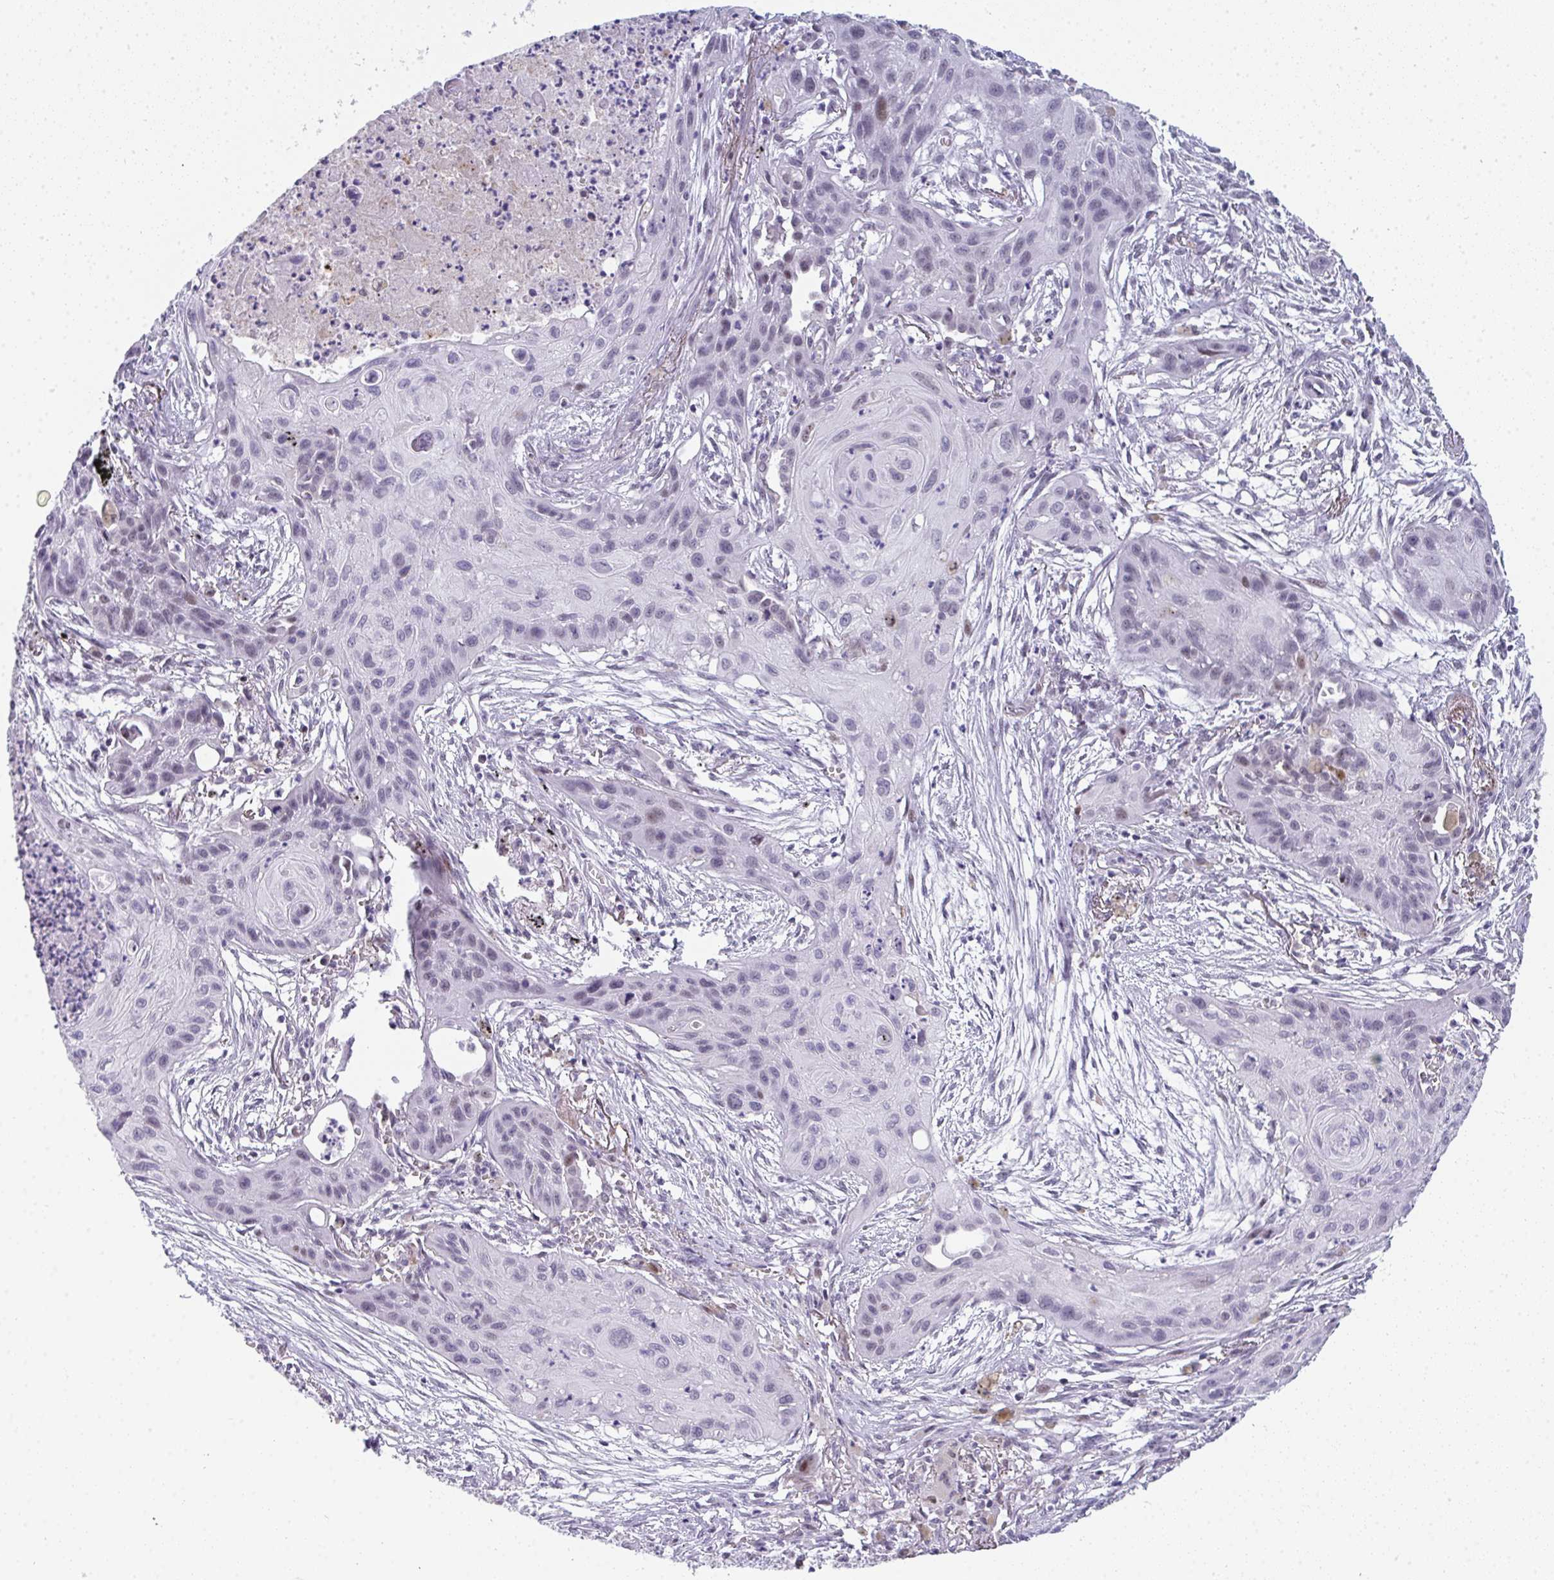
{"staining": {"intensity": "weak", "quantity": "<25%", "location": "nuclear"}, "tissue": "lung cancer", "cell_type": "Tumor cells", "image_type": "cancer", "snomed": [{"axis": "morphology", "description": "Squamous cell carcinoma, NOS"}, {"axis": "topography", "description": "Lung"}], "caption": "A micrograph of human squamous cell carcinoma (lung) is negative for staining in tumor cells.", "gene": "TNMD", "patient": {"sex": "male", "age": 71}}